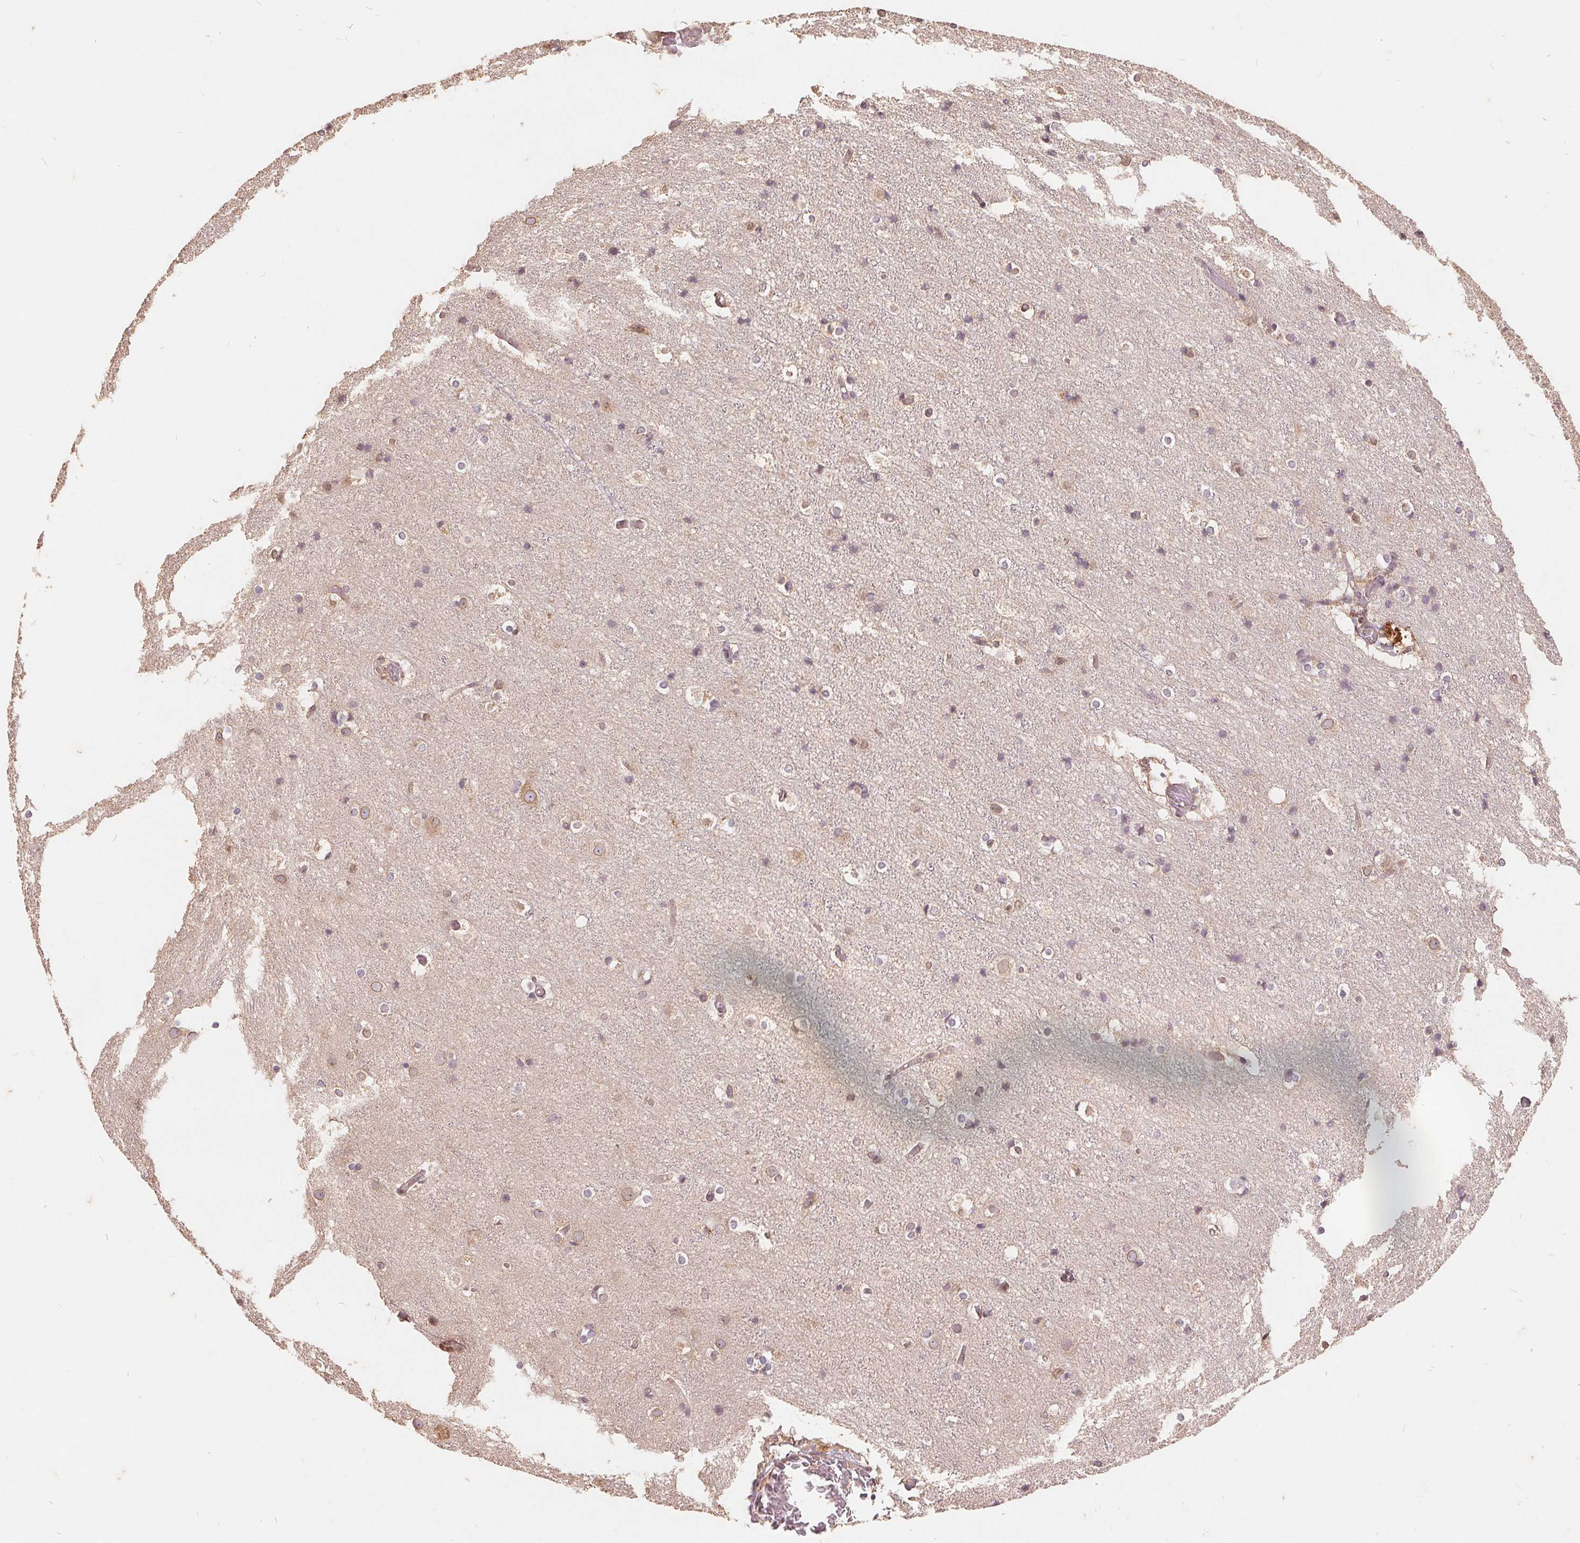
{"staining": {"intensity": "weak", "quantity": "25%-75%", "location": "cytoplasmic/membranous"}, "tissue": "cerebral cortex", "cell_type": "Endothelial cells", "image_type": "normal", "snomed": [{"axis": "morphology", "description": "Normal tissue, NOS"}, {"axis": "topography", "description": "Cerebral cortex"}], "caption": "Brown immunohistochemical staining in unremarkable human cerebral cortex demonstrates weak cytoplasmic/membranous expression in about 25%-75% of endothelial cells. (DAB (3,3'-diaminobenzidine) = brown stain, brightfield microscopy at high magnification).", "gene": "CDIPT", "patient": {"sex": "female", "age": 52}}